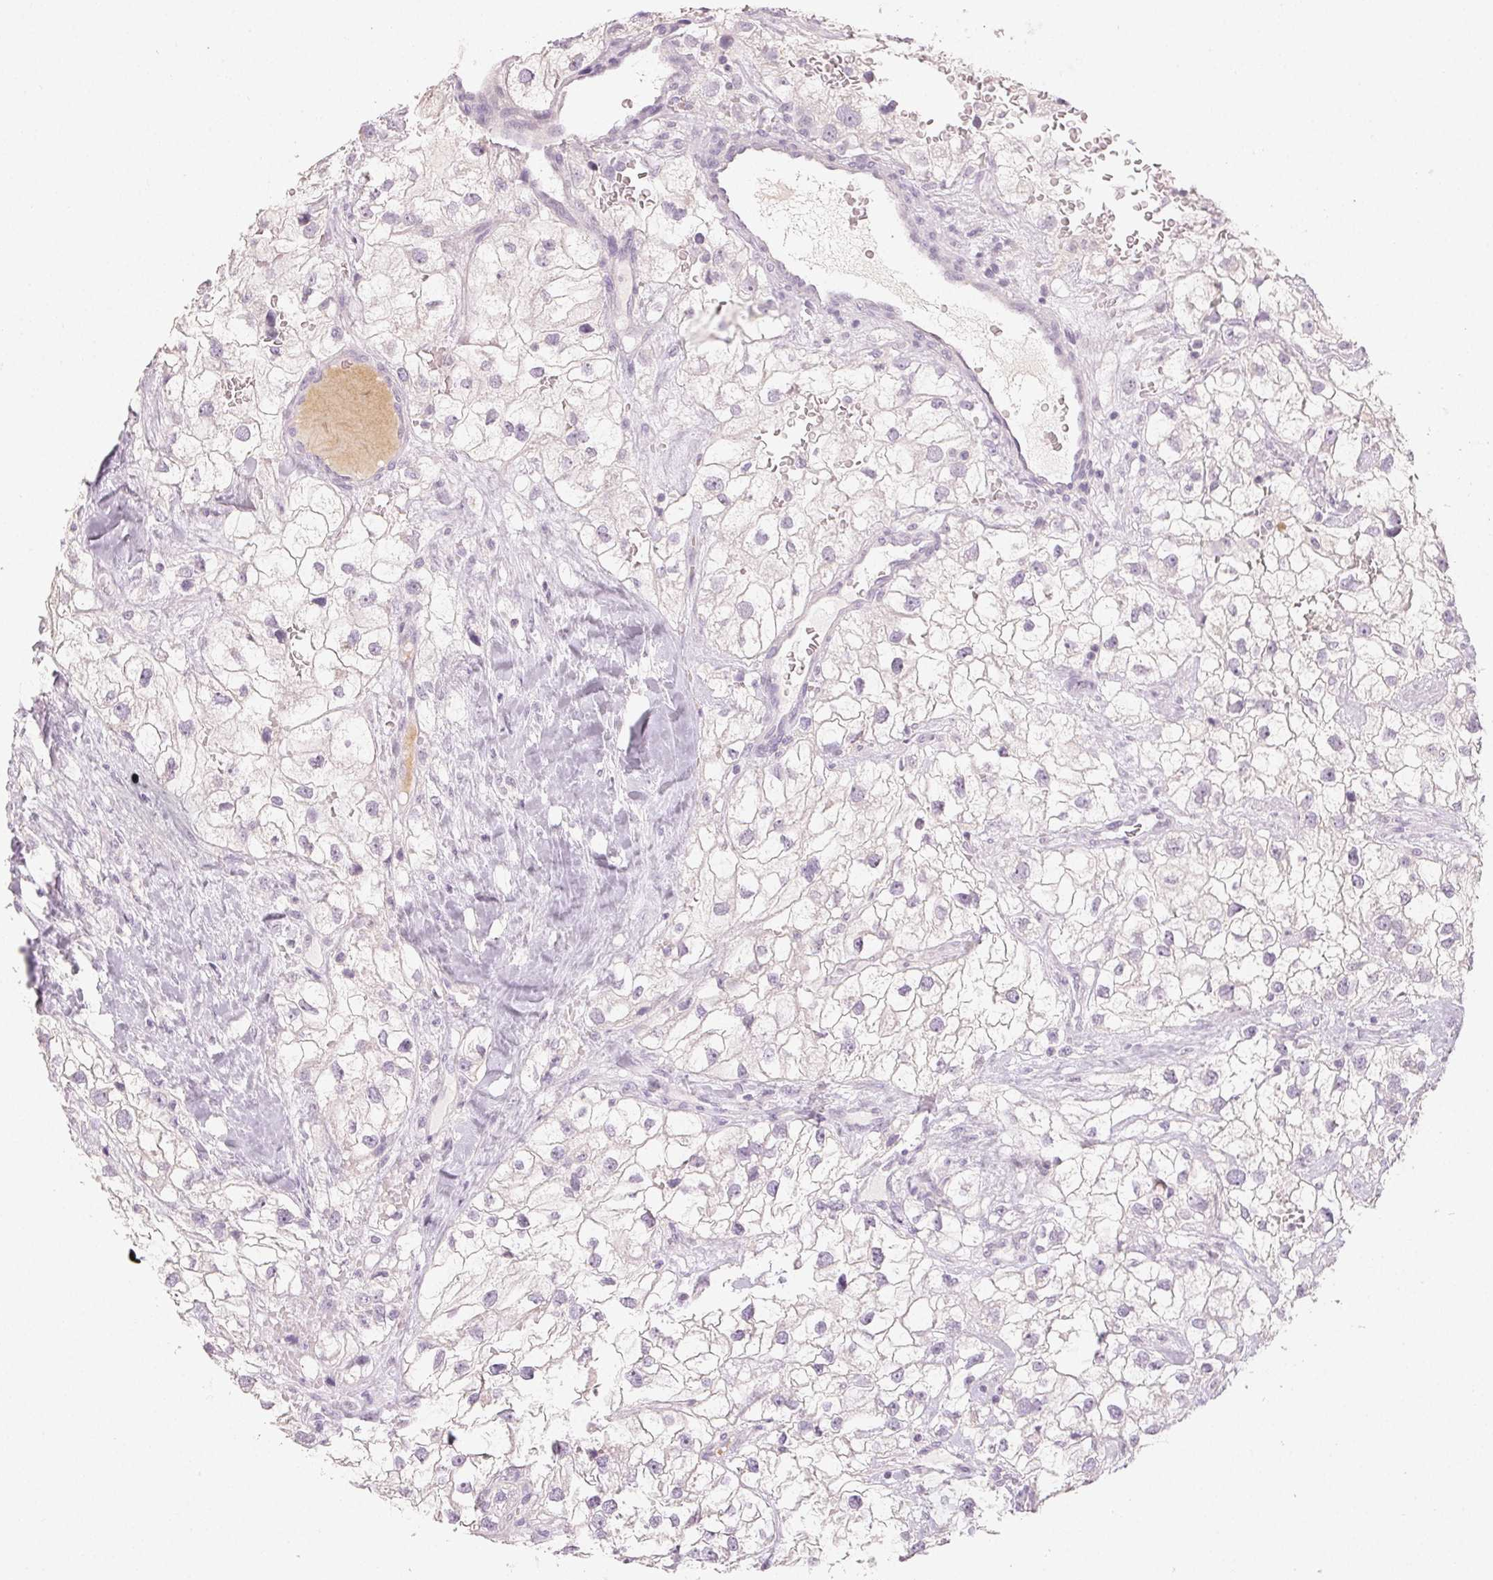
{"staining": {"intensity": "negative", "quantity": "none", "location": "none"}, "tissue": "renal cancer", "cell_type": "Tumor cells", "image_type": "cancer", "snomed": [{"axis": "morphology", "description": "Adenocarcinoma, NOS"}, {"axis": "topography", "description": "Kidney"}], "caption": "IHC image of renal adenocarcinoma stained for a protein (brown), which displays no positivity in tumor cells.", "gene": "LVRN", "patient": {"sex": "male", "age": 59}}